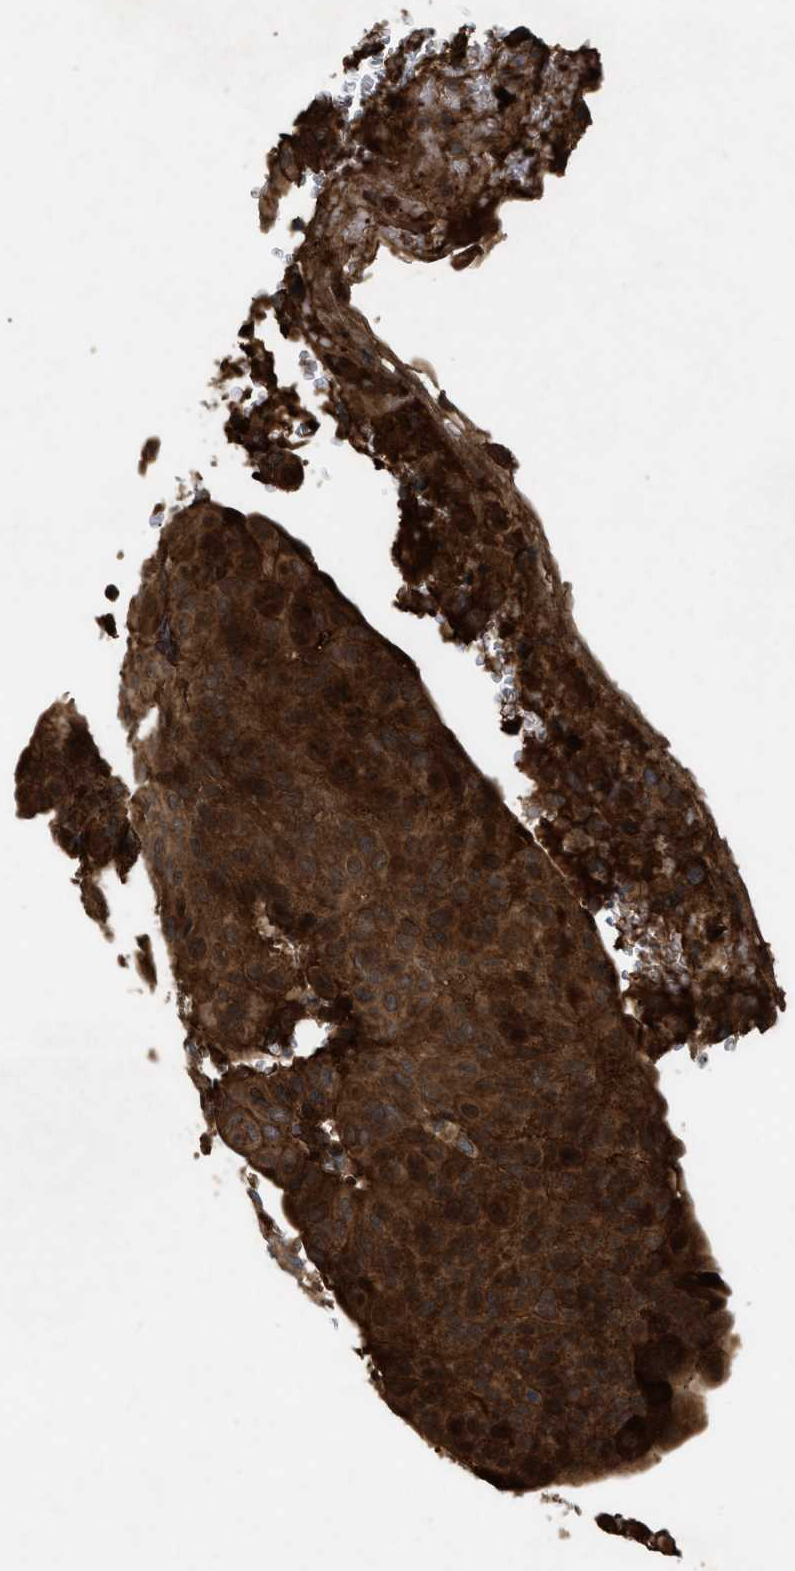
{"staining": {"intensity": "strong", "quantity": ">75%", "location": "cytoplasmic/membranous"}, "tissue": "urothelial cancer", "cell_type": "Tumor cells", "image_type": "cancer", "snomed": [{"axis": "morphology", "description": "Urothelial carcinoma, High grade"}, {"axis": "topography", "description": "Urinary bladder"}], "caption": "Immunohistochemical staining of high-grade urothelial carcinoma reveals high levels of strong cytoplasmic/membranous staining in approximately >75% of tumor cells.", "gene": "RAB2A", "patient": {"sex": "male", "age": 66}}